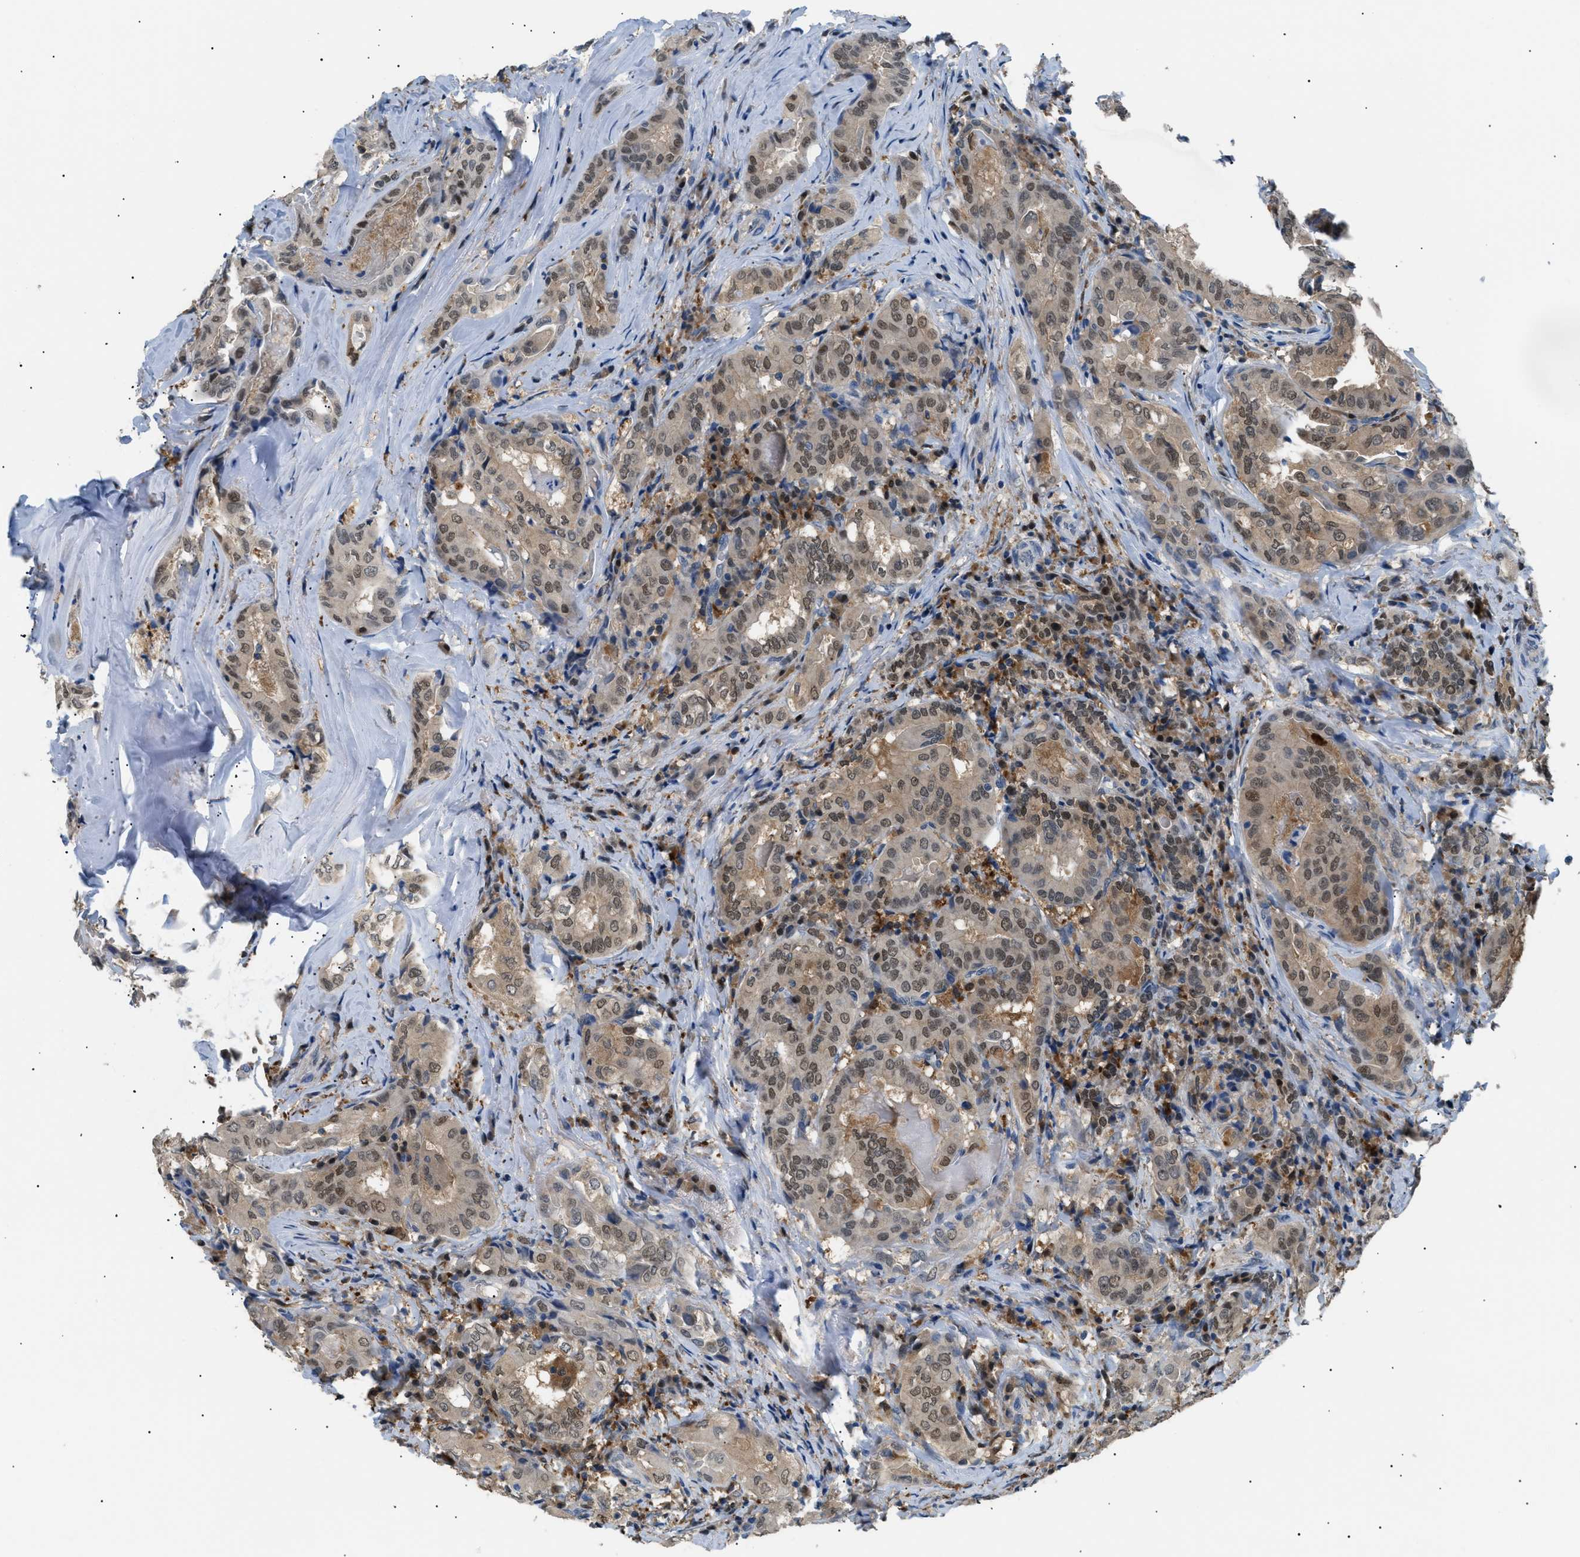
{"staining": {"intensity": "moderate", "quantity": ">75%", "location": "cytoplasmic/membranous,nuclear"}, "tissue": "thyroid cancer", "cell_type": "Tumor cells", "image_type": "cancer", "snomed": [{"axis": "morphology", "description": "Papillary adenocarcinoma, NOS"}, {"axis": "topography", "description": "Thyroid gland"}], "caption": "Immunohistochemical staining of thyroid papillary adenocarcinoma reveals moderate cytoplasmic/membranous and nuclear protein expression in about >75% of tumor cells.", "gene": "AKR1A1", "patient": {"sex": "female", "age": 42}}